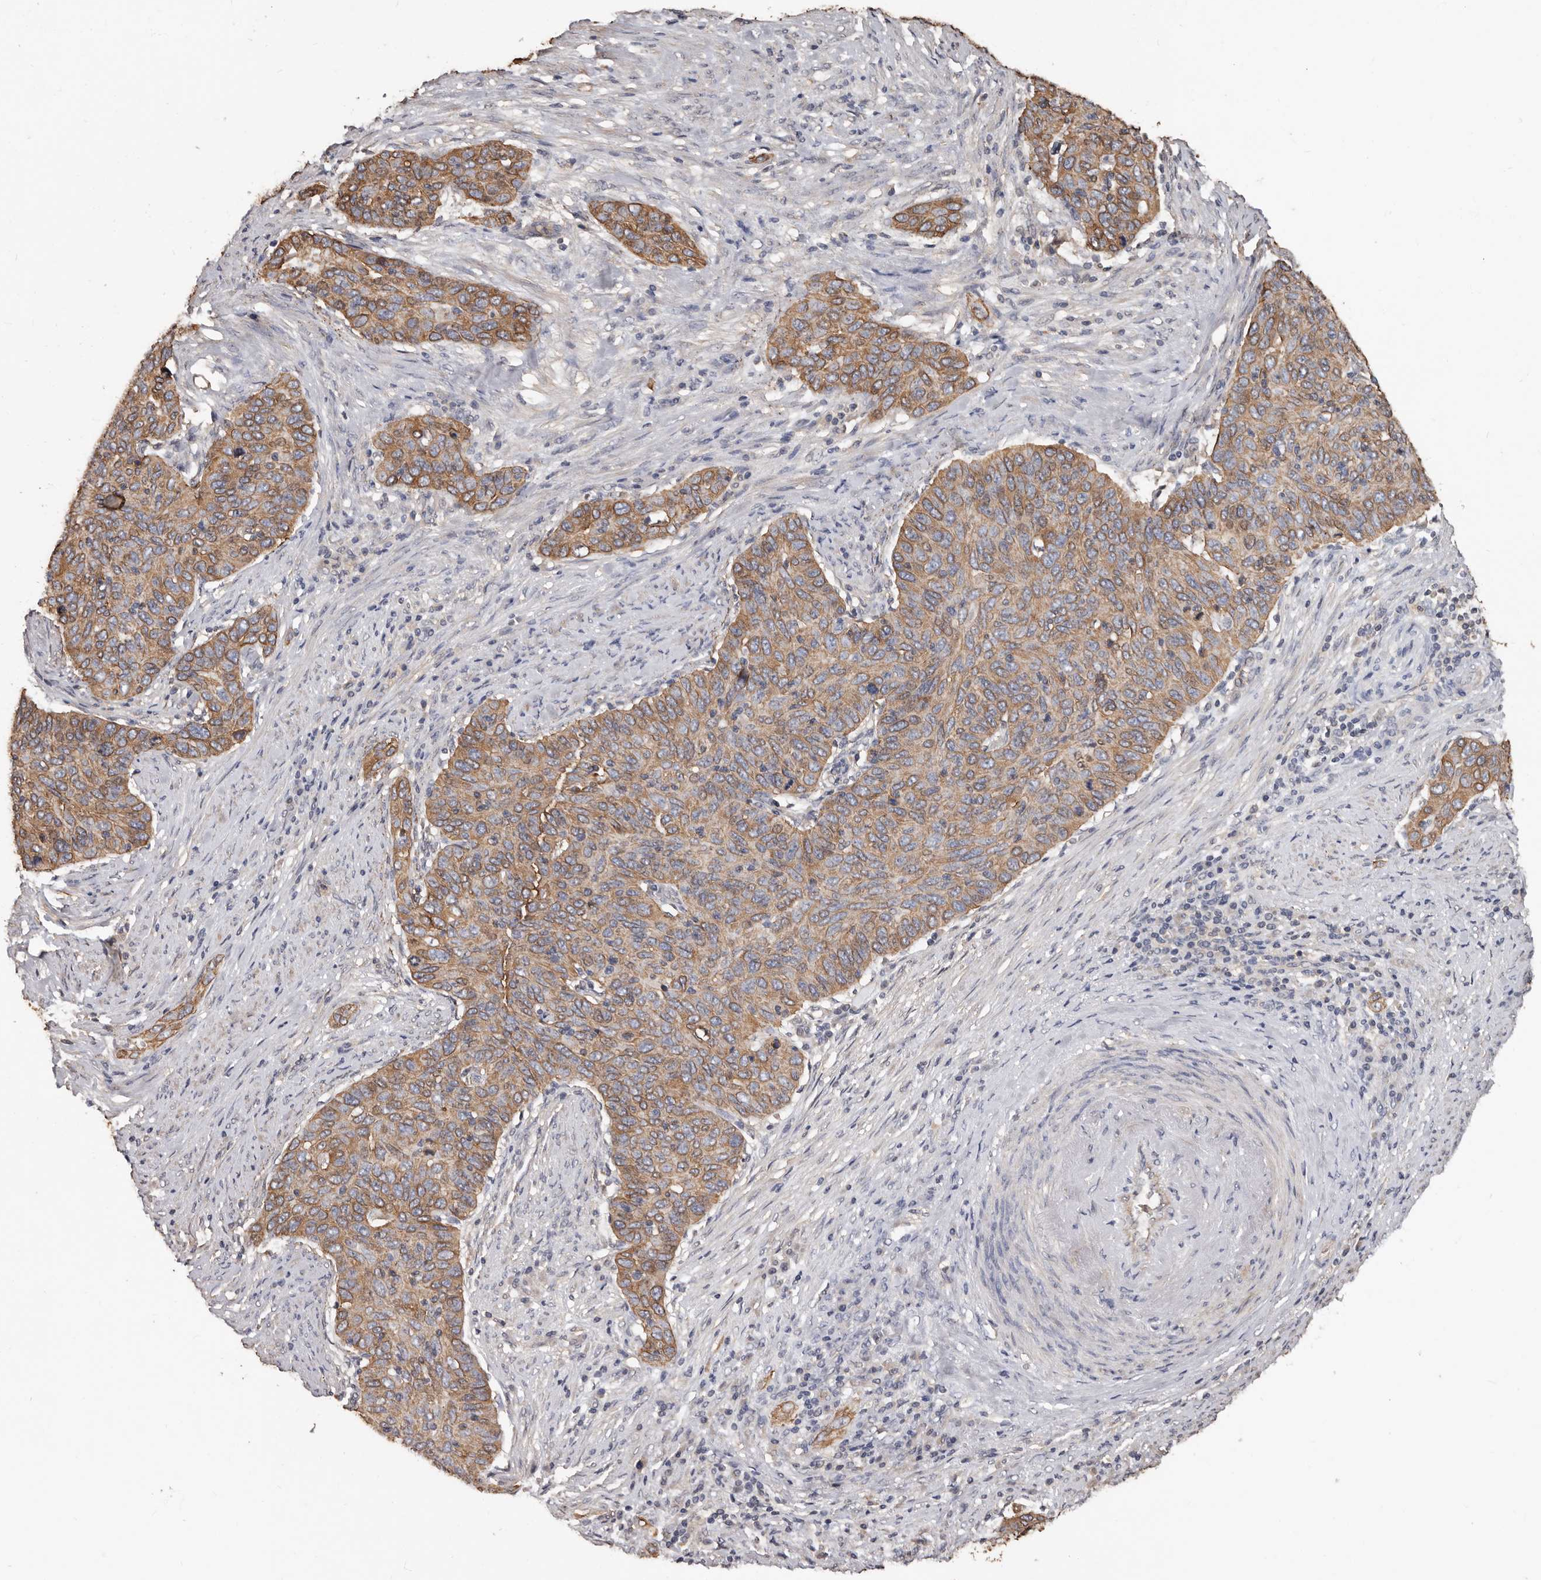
{"staining": {"intensity": "moderate", "quantity": ">75%", "location": "cytoplasmic/membranous"}, "tissue": "cervical cancer", "cell_type": "Tumor cells", "image_type": "cancer", "snomed": [{"axis": "morphology", "description": "Squamous cell carcinoma, NOS"}, {"axis": "topography", "description": "Cervix"}], "caption": "Human cervical cancer stained for a protein (brown) demonstrates moderate cytoplasmic/membranous positive staining in approximately >75% of tumor cells.", "gene": "MRPL18", "patient": {"sex": "female", "age": 60}}